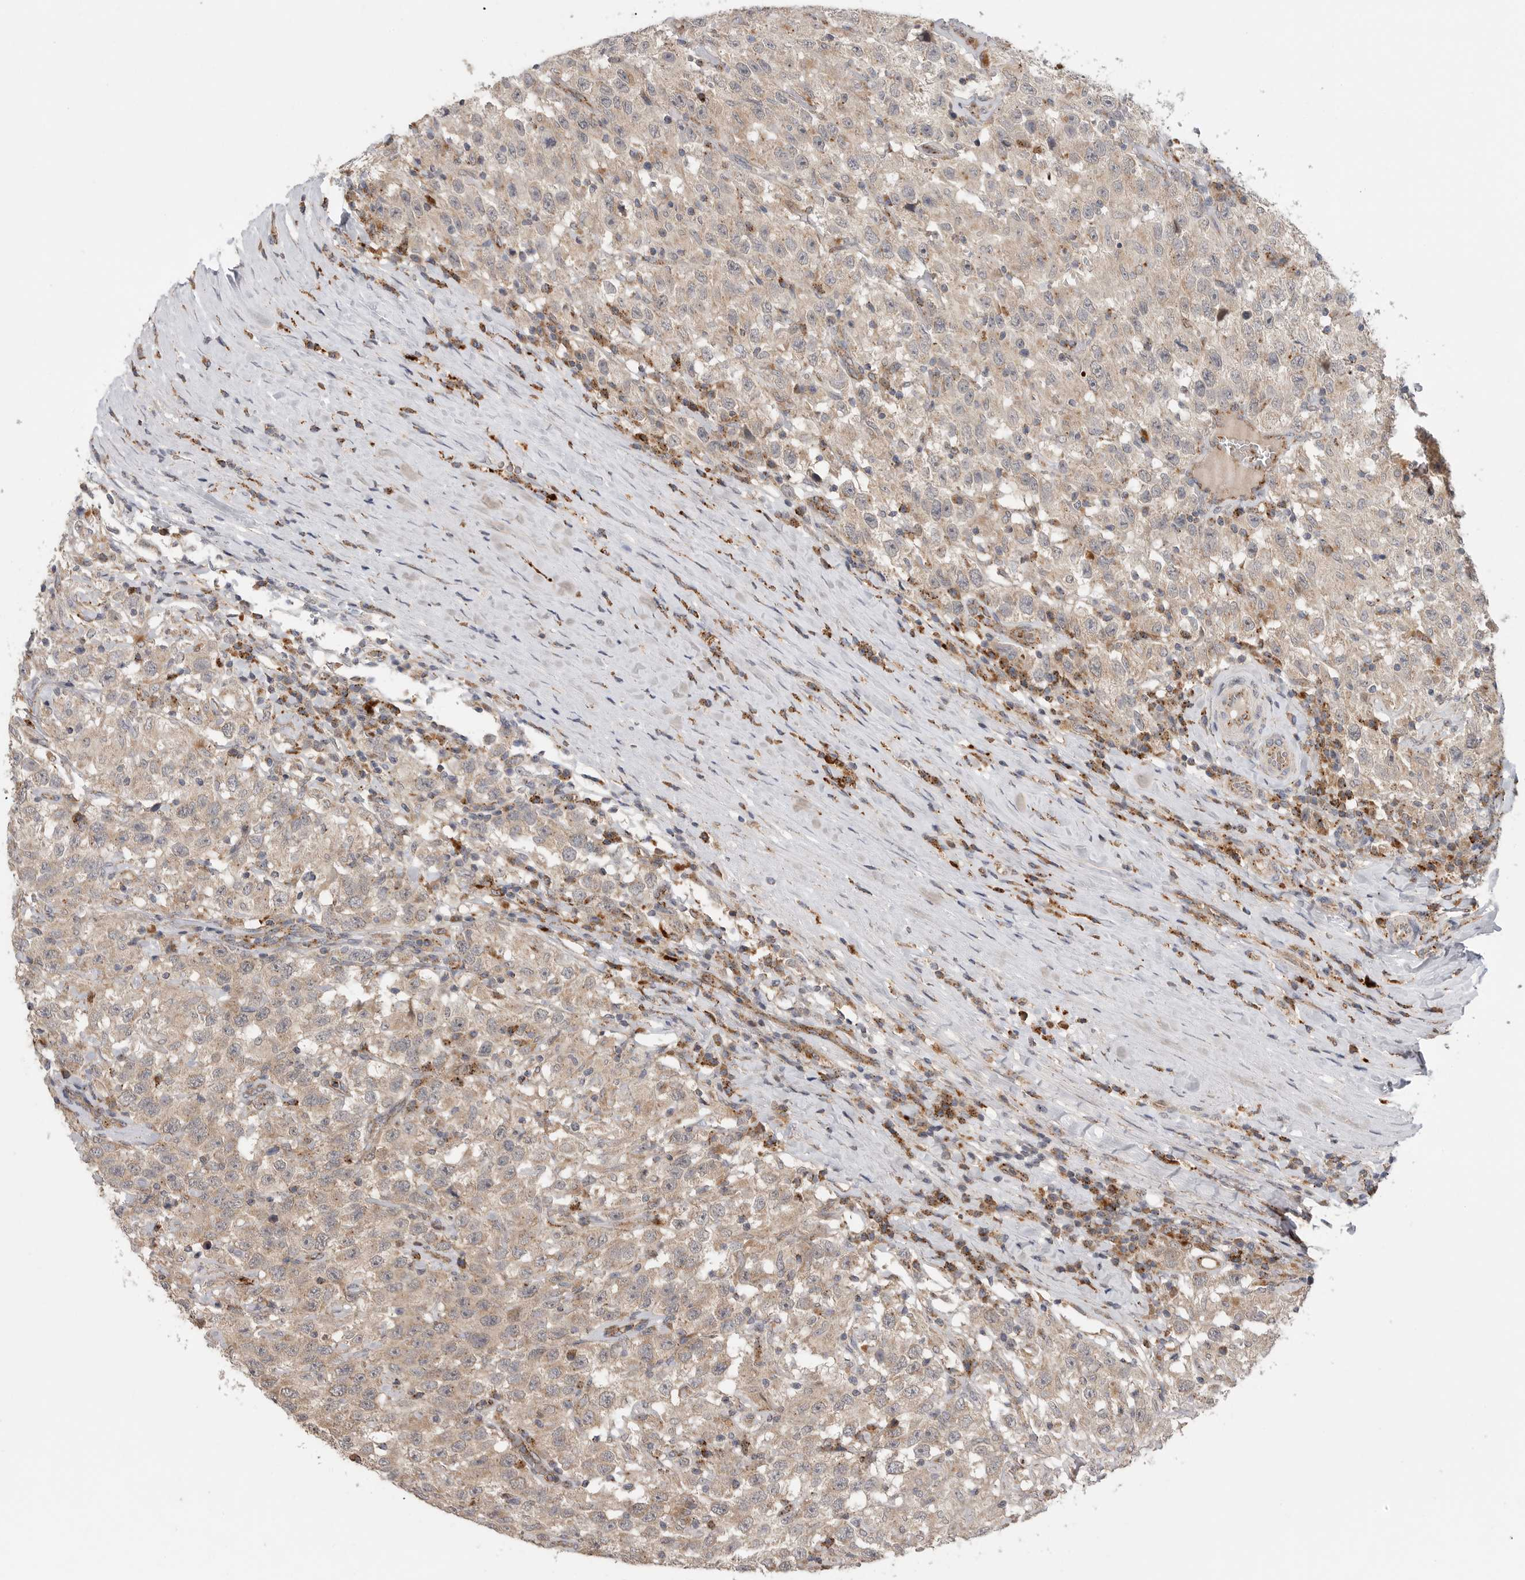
{"staining": {"intensity": "weak", "quantity": ">75%", "location": "cytoplasmic/membranous"}, "tissue": "testis cancer", "cell_type": "Tumor cells", "image_type": "cancer", "snomed": [{"axis": "morphology", "description": "Seminoma, NOS"}, {"axis": "topography", "description": "Testis"}], "caption": "Immunohistochemical staining of human testis cancer demonstrates weak cytoplasmic/membranous protein expression in about >75% of tumor cells. The protein of interest is stained brown, and the nuclei are stained in blue (DAB IHC with brightfield microscopy, high magnification).", "gene": "GALNS", "patient": {"sex": "male", "age": 41}}